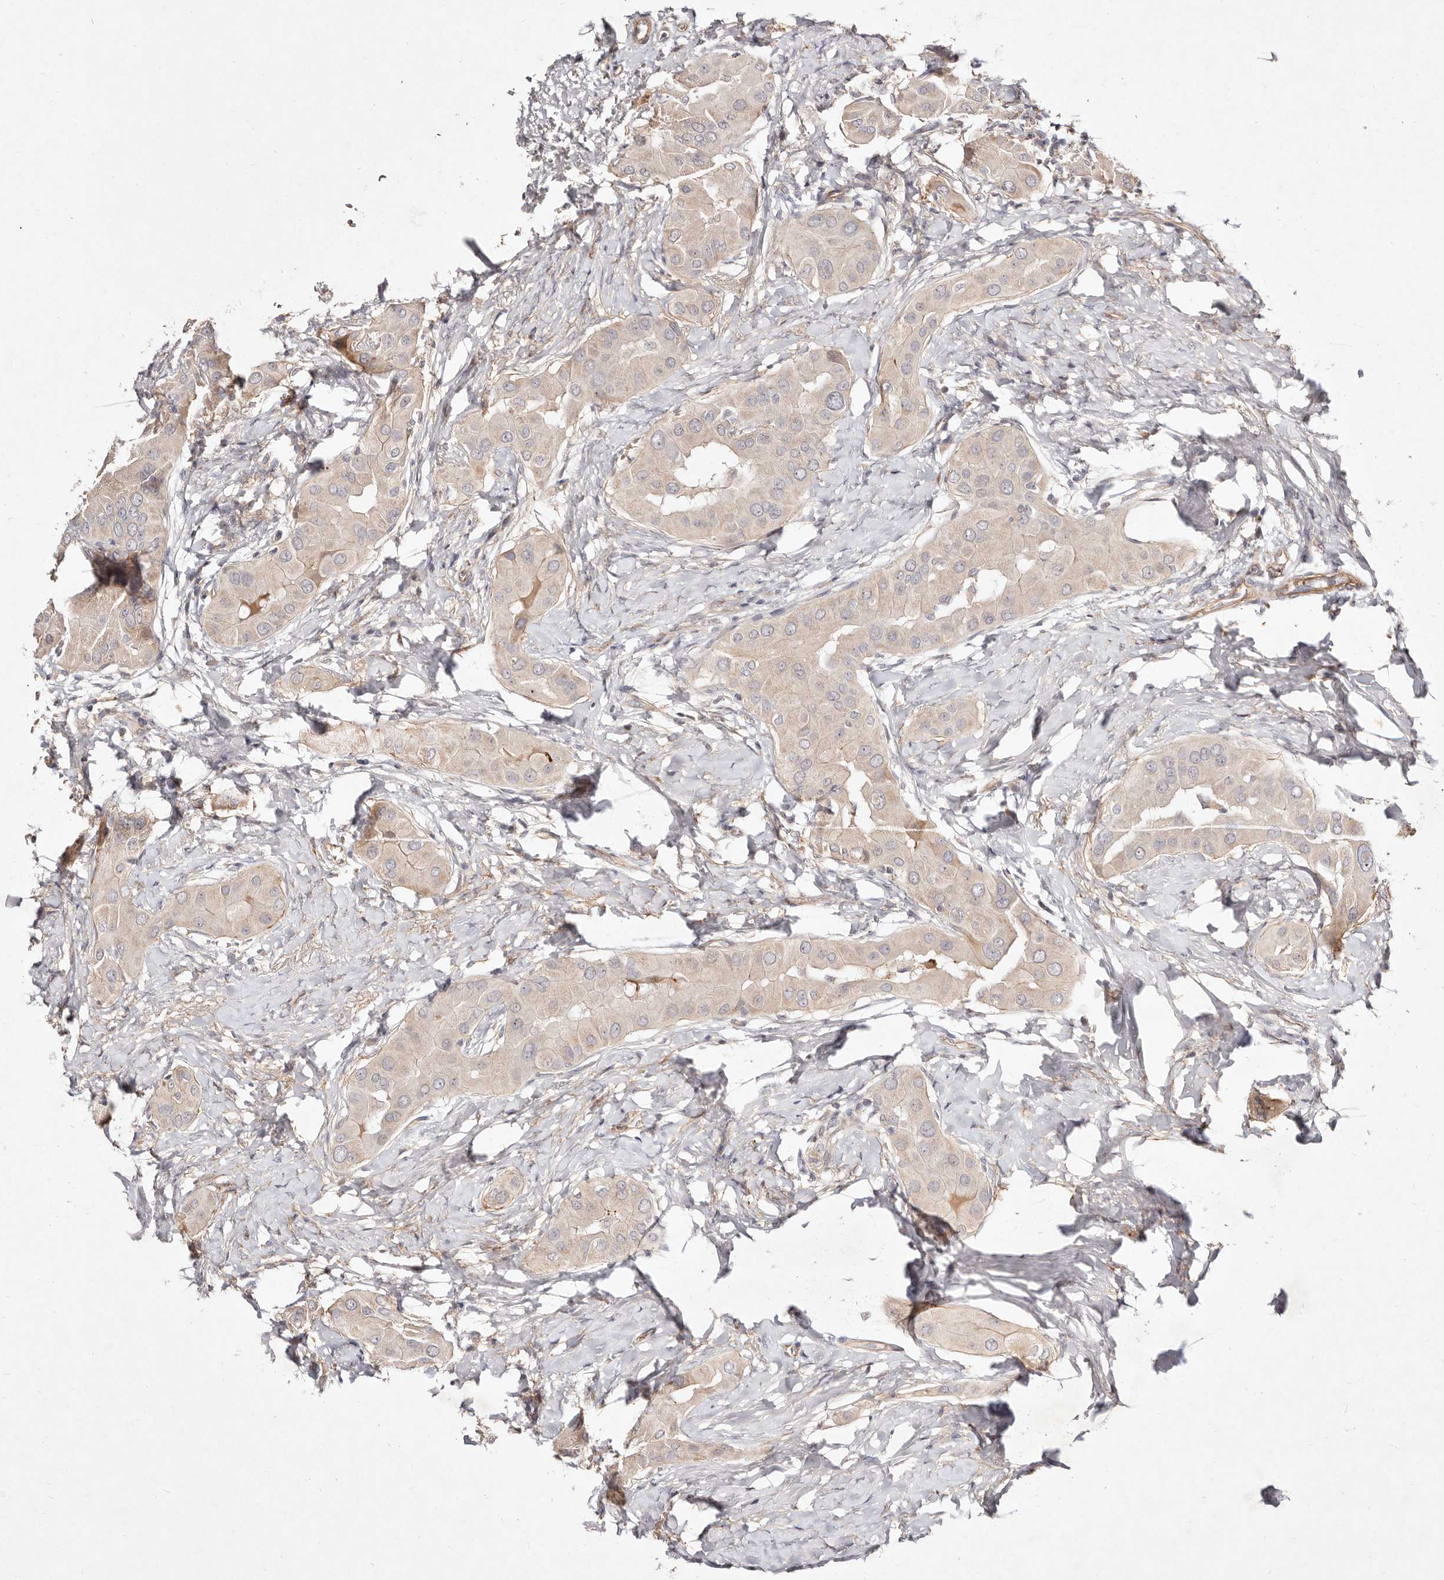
{"staining": {"intensity": "negative", "quantity": "none", "location": "none"}, "tissue": "thyroid cancer", "cell_type": "Tumor cells", "image_type": "cancer", "snomed": [{"axis": "morphology", "description": "Papillary adenocarcinoma, NOS"}, {"axis": "topography", "description": "Thyroid gland"}], "caption": "Tumor cells show no significant staining in thyroid cancer.", "gene": "MTMR11", "patient": {"sex": "male", "age": 33}}